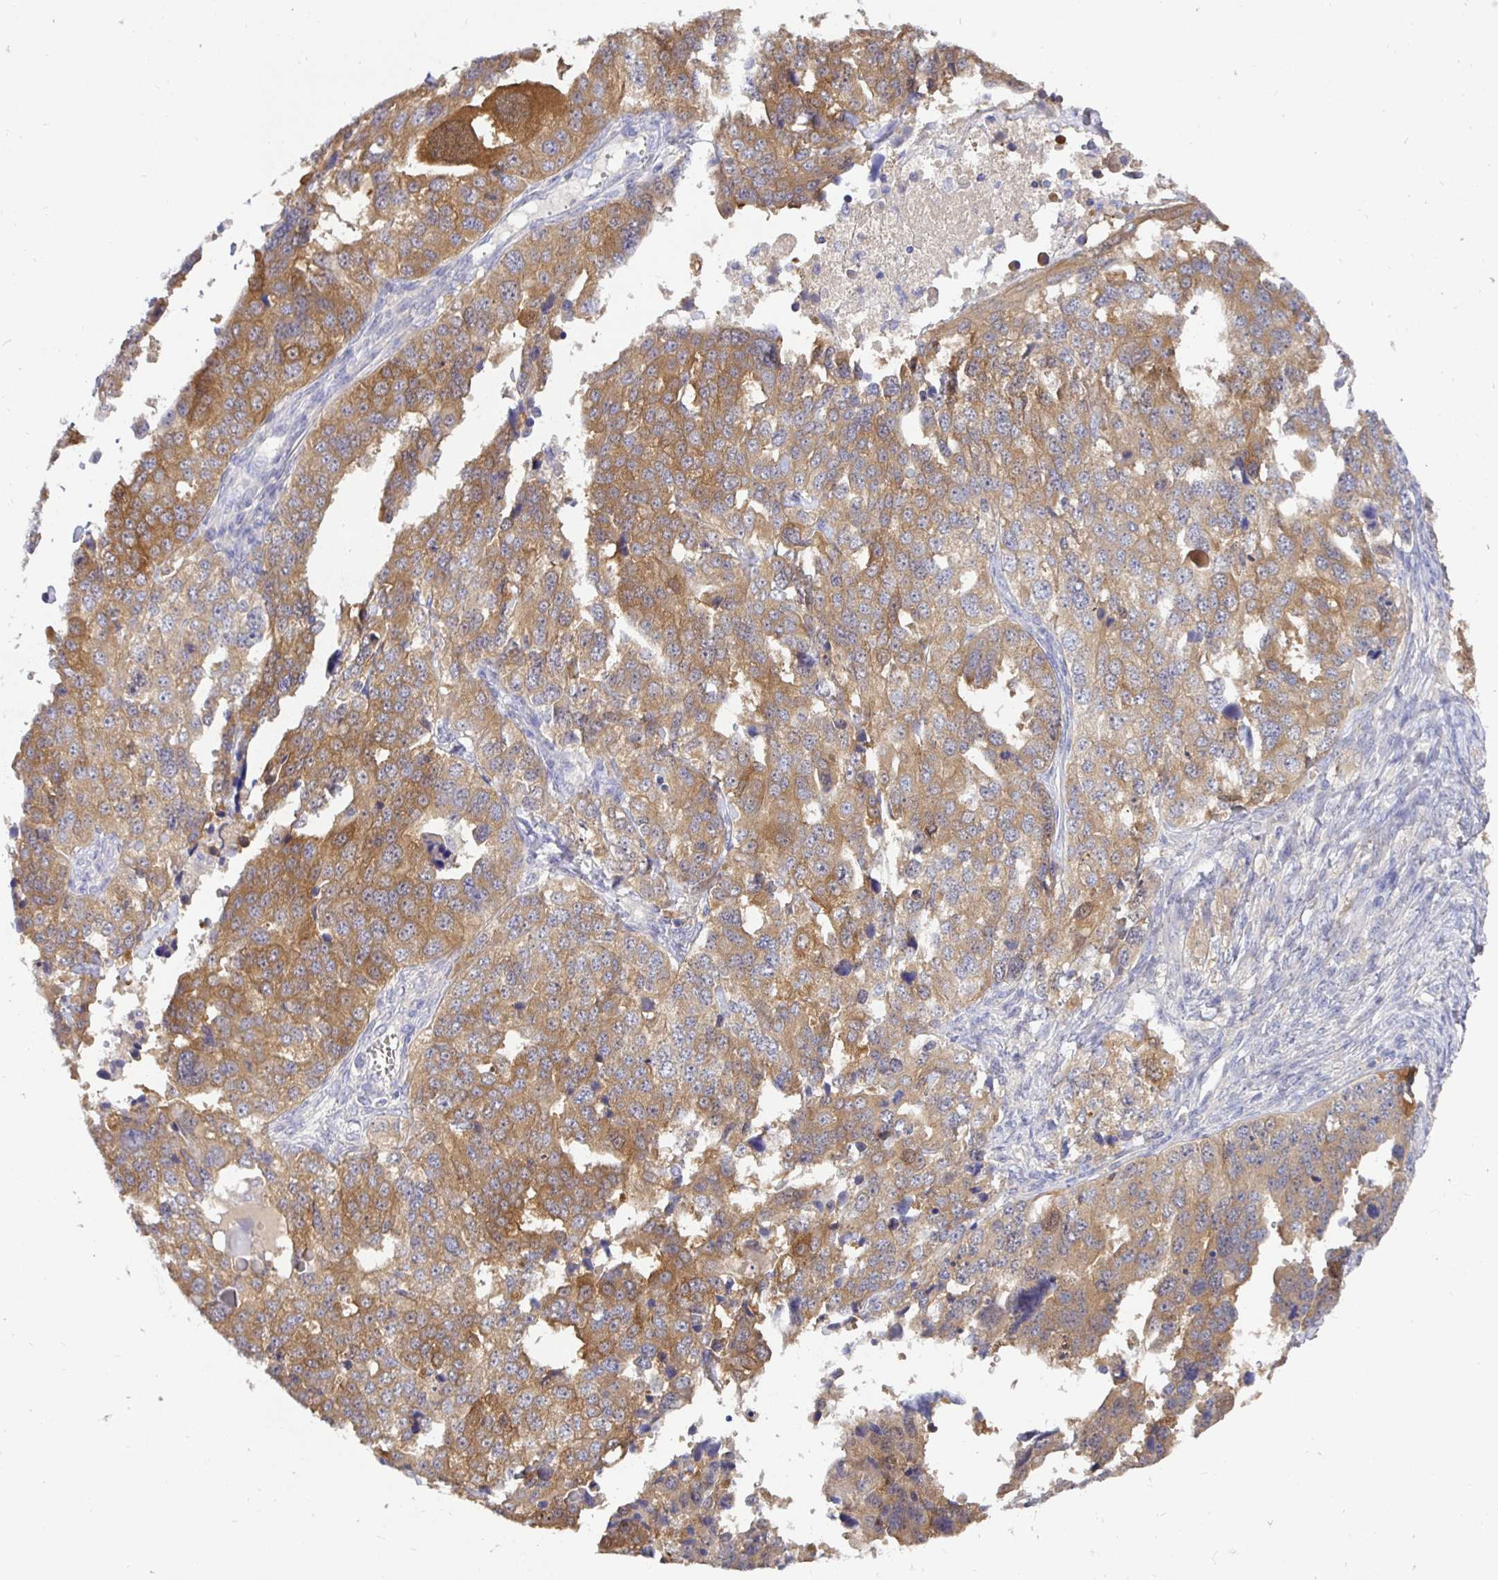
{"staining": {"intensity": "moderate", "quantity": ">75%", "location": "cytoplasmic/membranous"}, "tissue": "ovarian cancer", "cell_type": "Tumor cells", "image_type": "cancer", "snomed": [{"axis": "morphology", "description": "Cystadenocarcinoma, serous, NOS"}, {"axis": "topography", "description": "Ovary"}], "caption": "Immunohistochemistry photomicrograph of human ovarian cancer stained for a protein (brown), which exhibits medium levels of moderate cytoplasmic/membranous positivity in about >75% of tumor cells.", "gene": "KIF21A", "patient": {"sex": "female", "age": 76}}